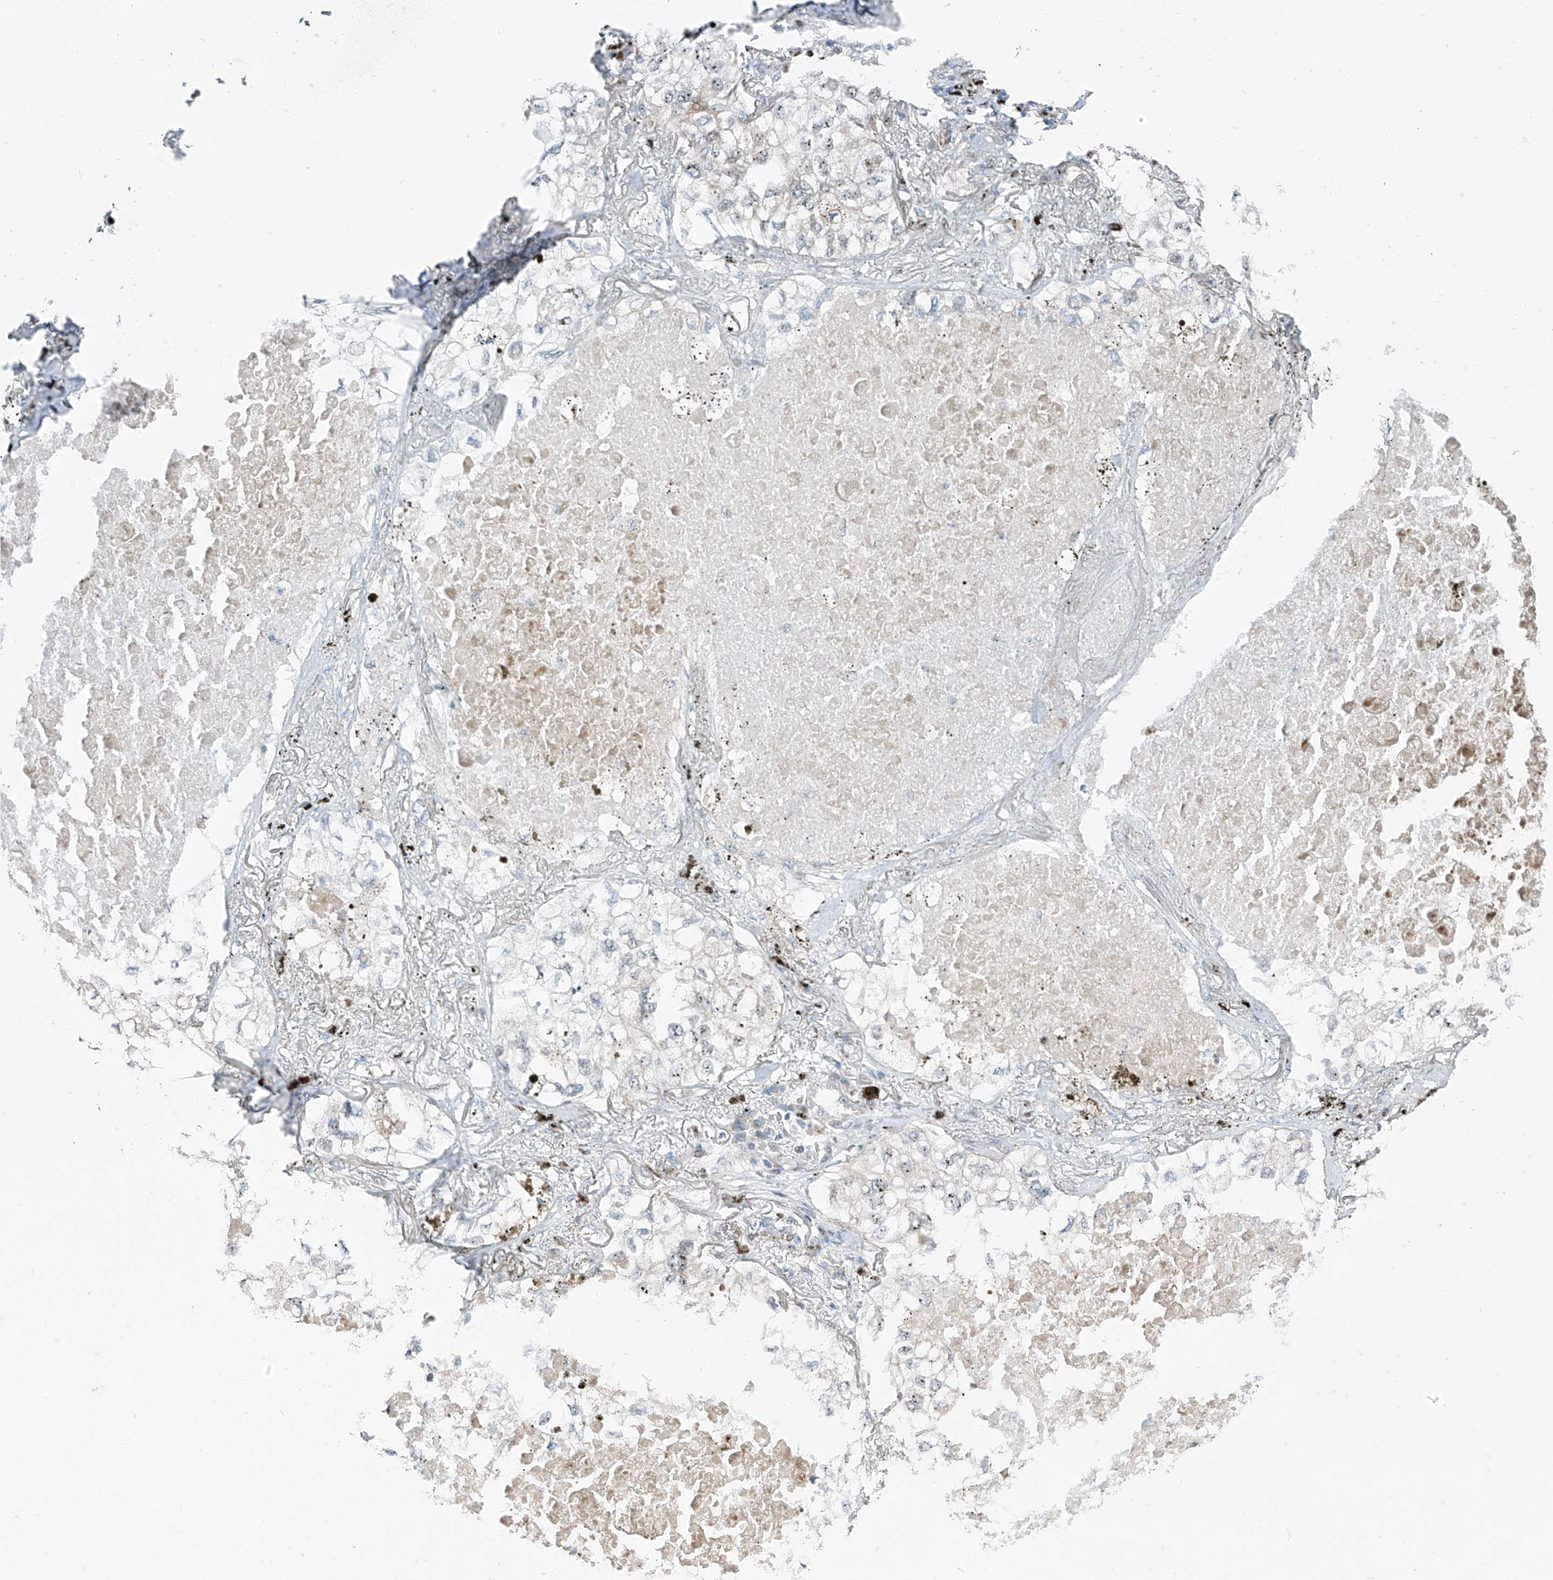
{"staining": {"intensity": "weak", "quantity": "25%-75%", "location": "nuclear"}, "tissue": "lung cancer", "cell_type": "Tumor cells", "image_type": "cancer", "snomed": [{"axis": "morphology", "description": "Adenocarcinoma, NOS"}, {"axis": "topography", "description": "Lung"}], "caption": "Immunohistochemistry (DAB) staining of lung cancer (adenocarcinoma) shows weak nuclear protein expression in about 25%-75% of tumor cells.", "gene": "PPCS", "patient": {"sex": "male", "age": 65}}